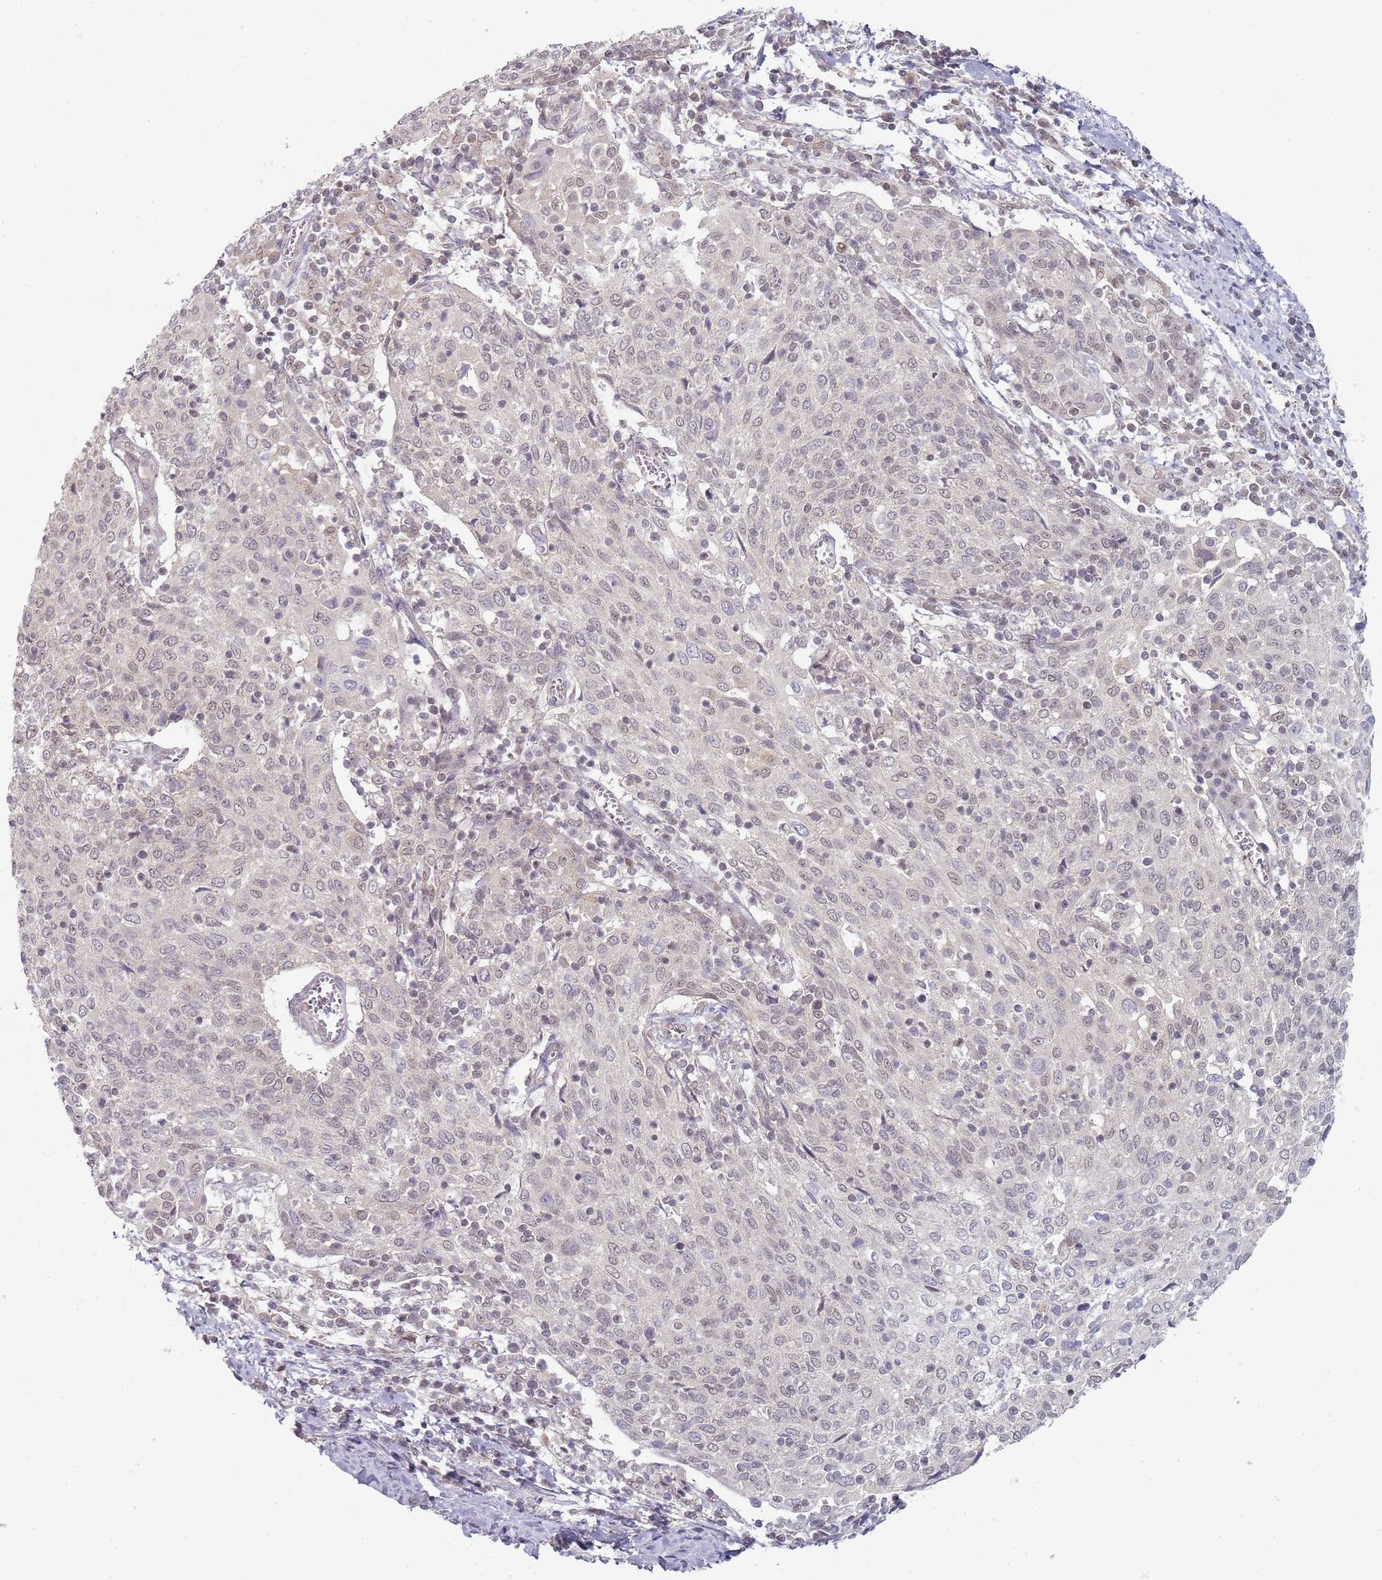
{"staining": {"intensity": "weak", "quantity": "<25%", "location": "nuclear"}, "tissue": "cervical cancer", "cell_type": "Tumor cells", "image_type": "cancer", "snomed": [{"axis": "morphology", "description": "Squamous cell carcinoma, NOS"}, {"axis": "topography", "description": "Cervix"}], "caption": "Immunohistochemistry histopathology image of neoplastic tissue: cervical squamous cell carcinoma stained with DAB exhibits no significant protein expression in tumor cells.", "gene": "SMARCAL1", "patient": {"sex": "female", "age": 52}}